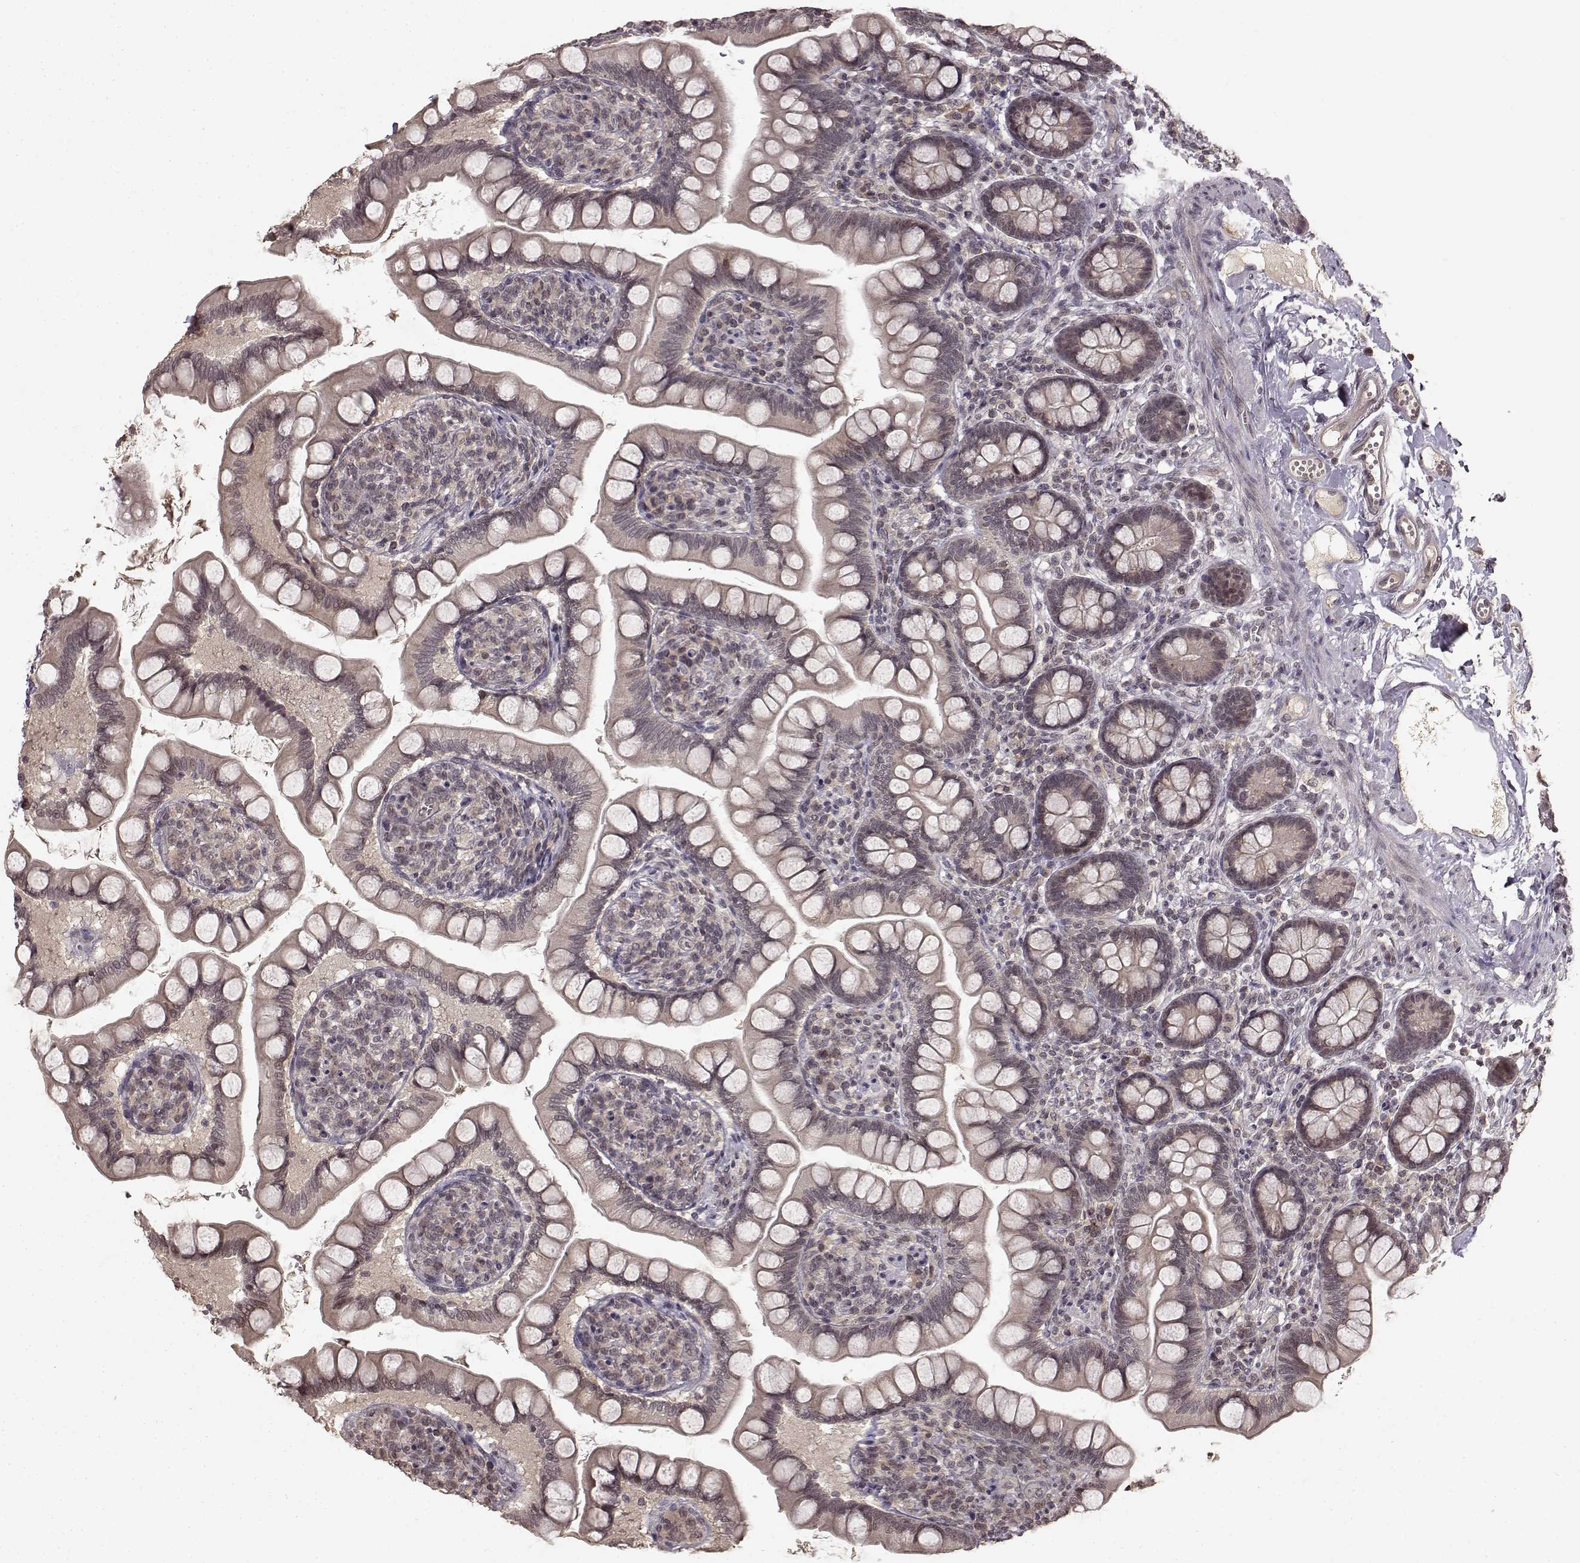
{"staining": {"intensity": "negative", "quantity": "none", "location": "none"}, "tissue": "small intestine", "cell_type": "Glandular cells", "image_type": "normal", "snomed": [{"axis": "morphology", "description": "Normal tissue, NOS"}, {"axis": "topography", "description": "Small intestine"}], "caption": "Immunohistochemistry of normal human small intestine displays no staining in glandular cells.", "gene": "NTRK2", "patient": {"sex": "female", "age": 56}}